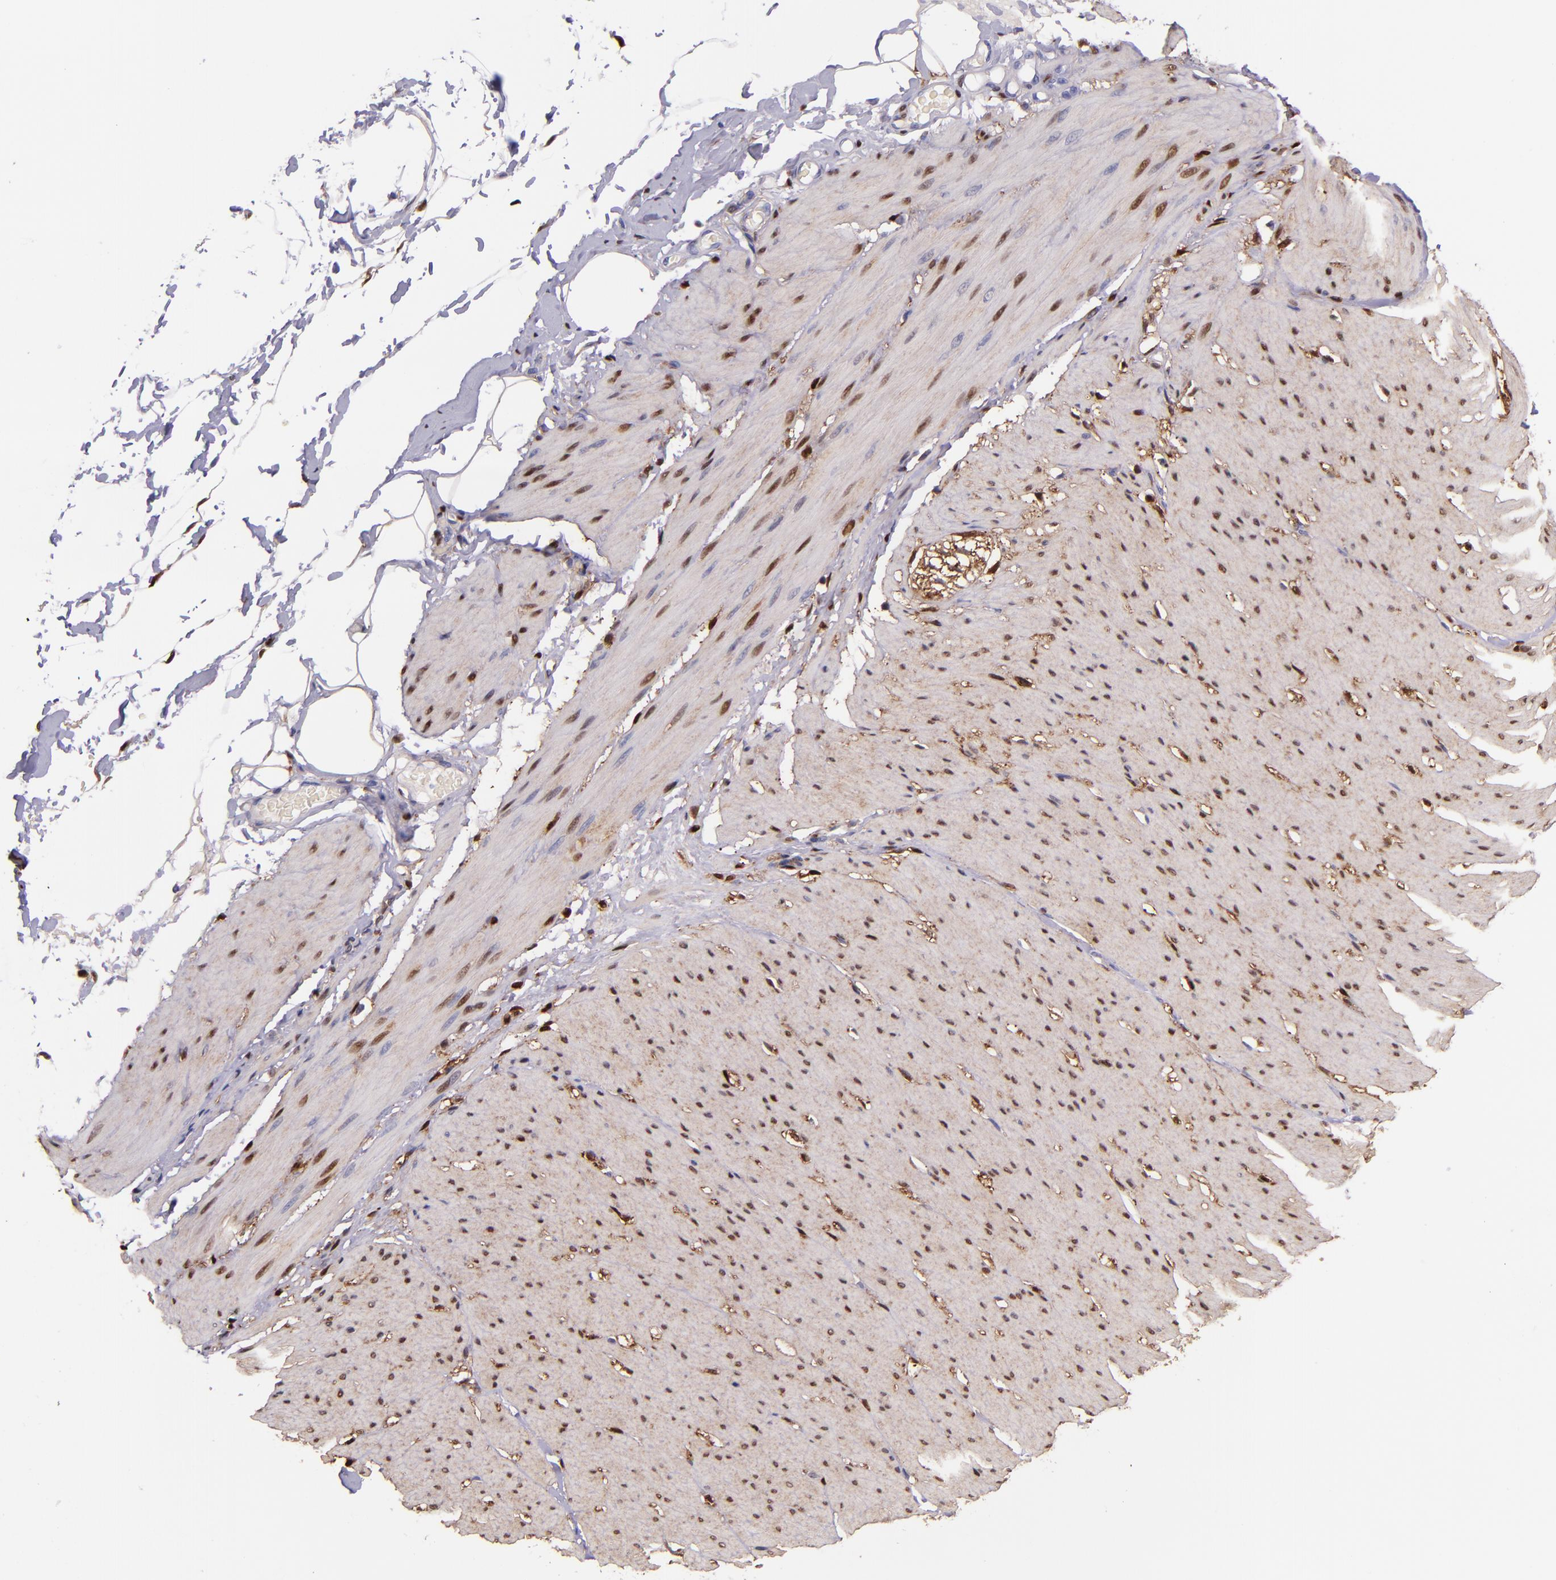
{"staining": {"intensity": "strong", "quantity": ">75%", "location": "cytoplasmic/membranous,nuclear"}, "tissue": "smooth muscle", "cell_type": "Smooth muscle cells", "image_type": "normal", "snomed": [{"axis": "morphology", "description": "Normal tissue, NOS"}, {"axis": "topography", "description": "Smooth muscle"}, {"axis": "topography", "description": "Colon"}], "caption": "Smooth muscle stained for a protein demonstrates strong cytoplasmic/membranous,nuclear positivity in smooth muscle cells. The protein of interest is shown in brown color, while the nuclei are stained blue.", "gene": "LGALS1", "patient": {"sex": "male", "age": 67}}